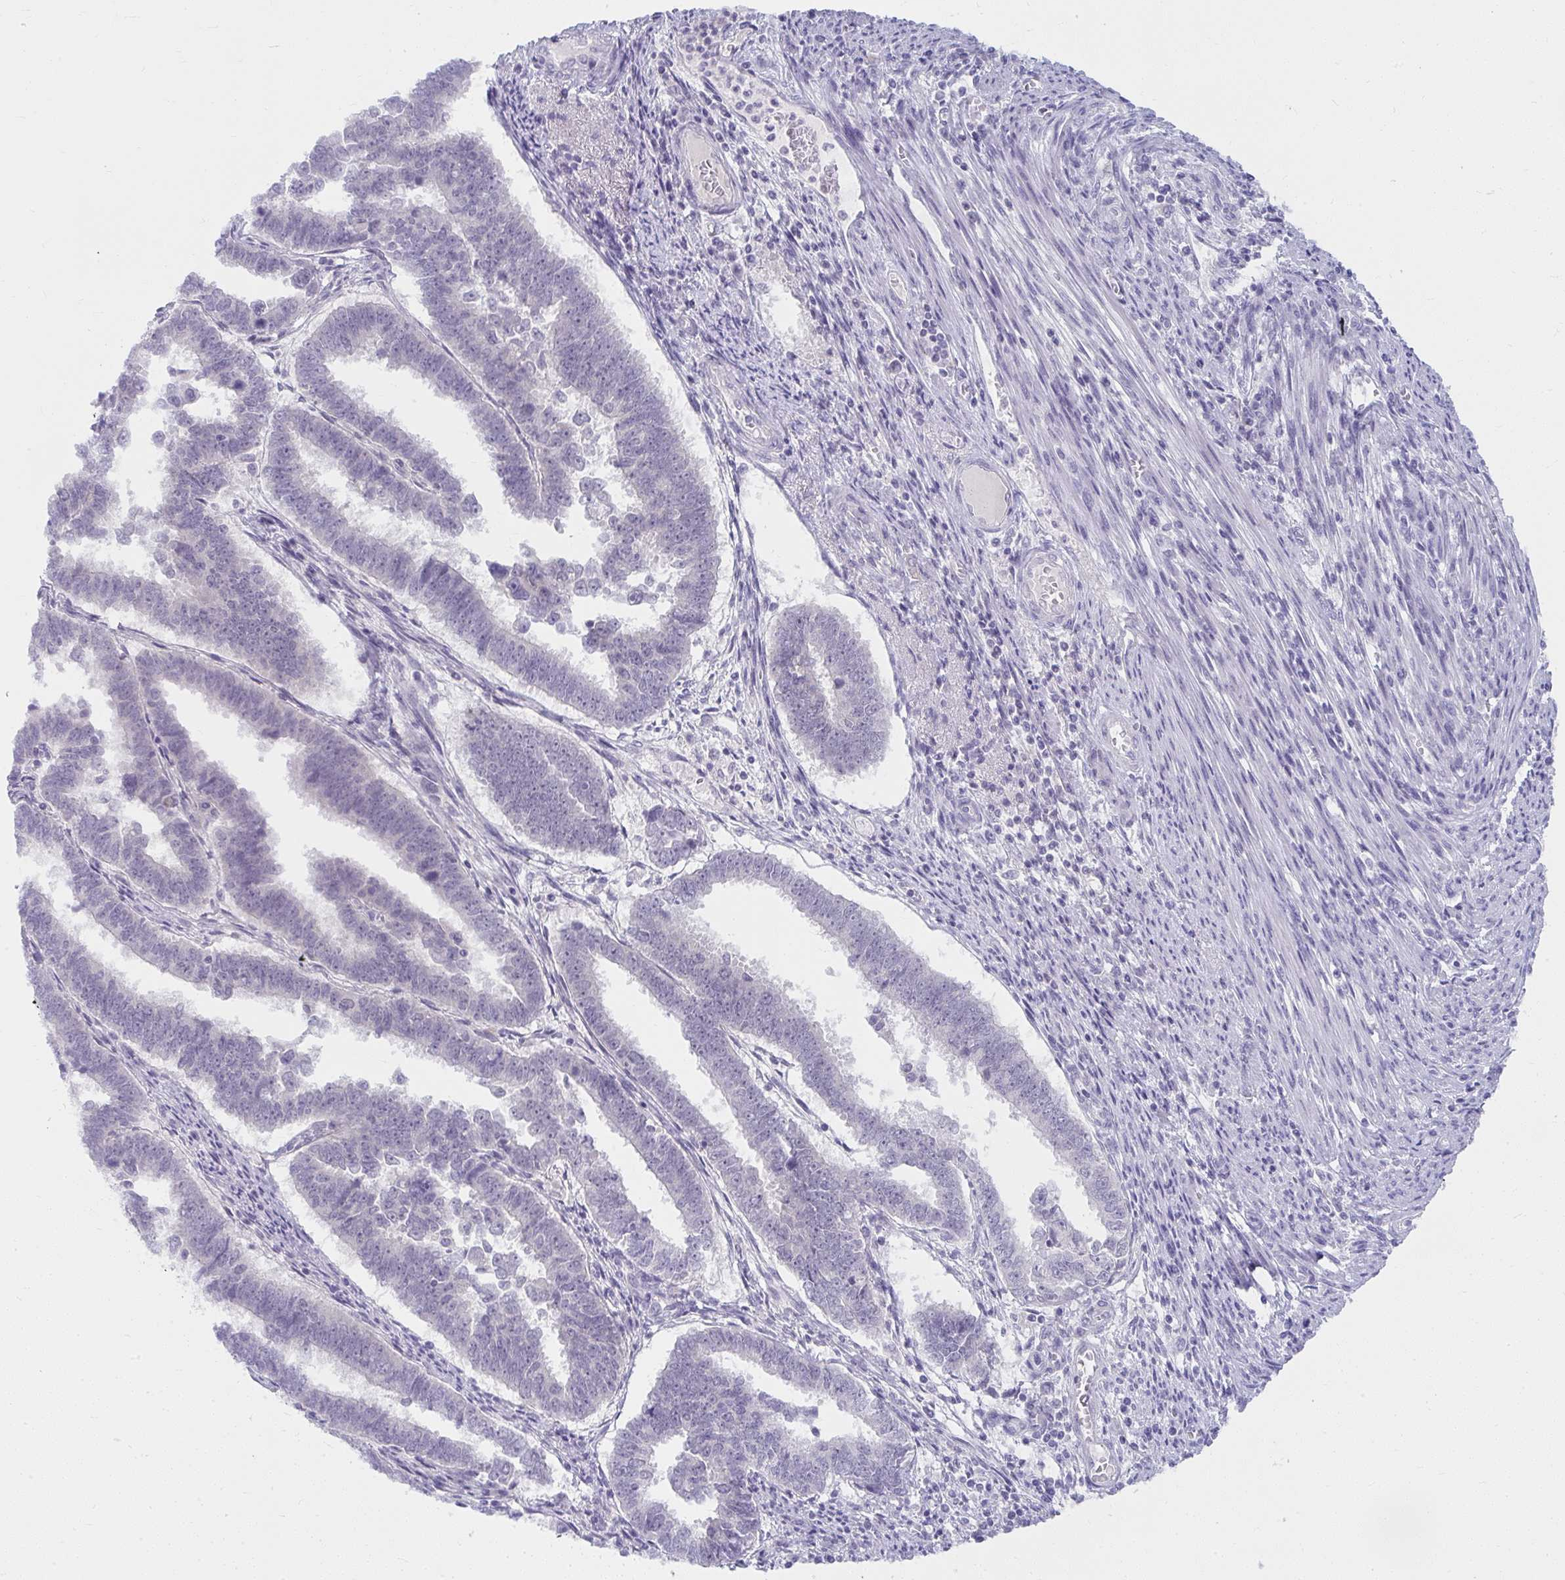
{"staining": {"intensity": "negative", "quantity": "none", "location": "none"}, "tissue": "endometrial cancer", "cell_type": "Tumor cells", "image_type": "cancer", "snomed": [{"axis": "morphology", "description": "Adenocarcinoma, NOS"}, {"axis": "topography", "description": "Endometrium"}], "caption": "DAB (3,3'-diaminobenzidine) immunohistochemical staining of human endometrial cancer (adenocarcinoma) exhibits no significant positivity in tumor cells.", "gene": "UGT3A2", "patient": {"sex": "female", "age": 75}}